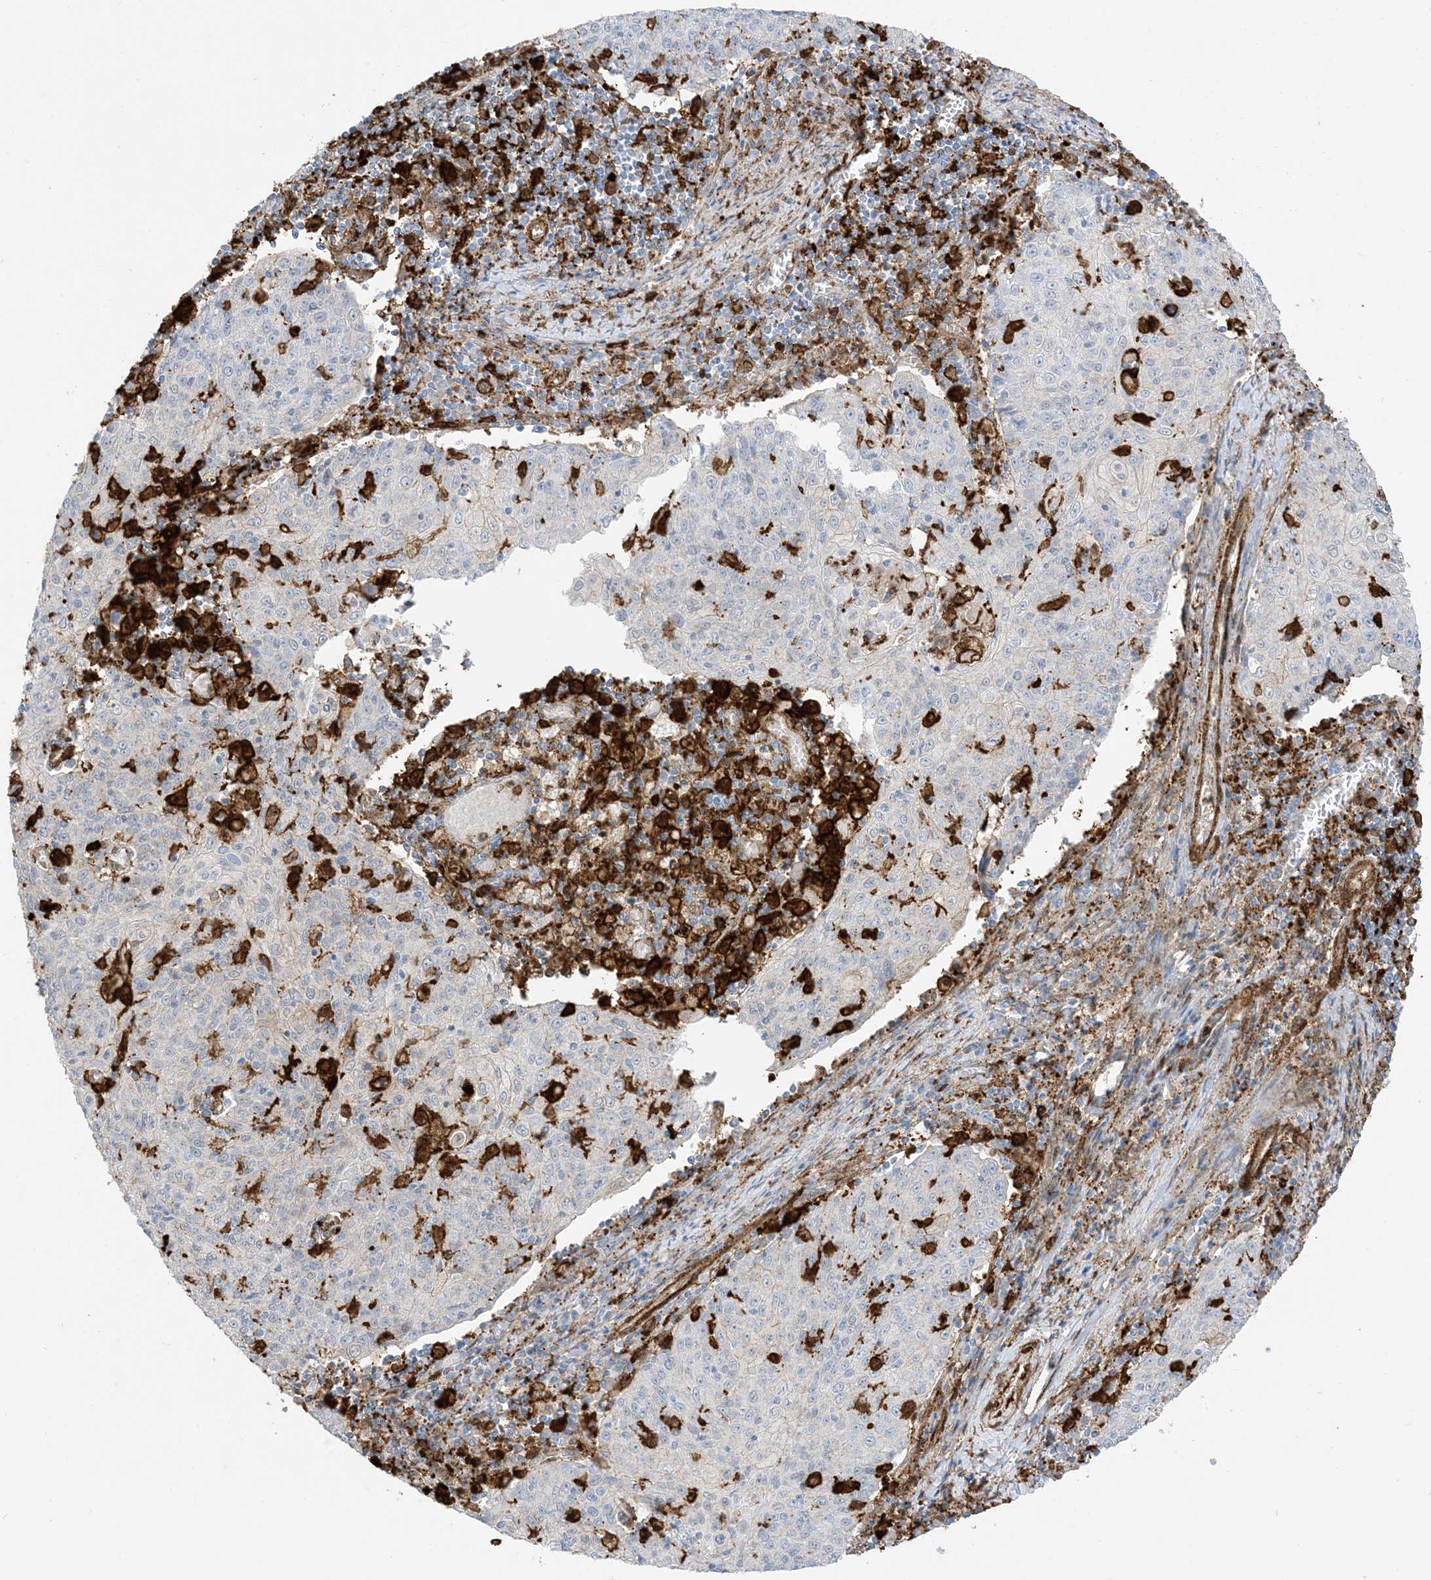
{"staining": {"intensity": "negative", "quantity": "none", "location": "none"}, "tissue": "cervical cancer", "cell_type": "Tumor cells", "image_type": "cancer", "snomed": [{"axis": "morphology", "description": "Squamous cell carcinoma, NOS"}, {"axis": "topography", "description": "Cervix"}], "caption": "This is a histopathology image of IHC staining of cervical squamous cell carcinoma, which shows no expression in tumor cells. Brightfield microscopy of immunohistochemistry (IHC) stained with DAB (brown) and hematoxylin (blue), captured at high magnification.", "gene": "GSN", "patient": {"sex": "female", "age": 48}}